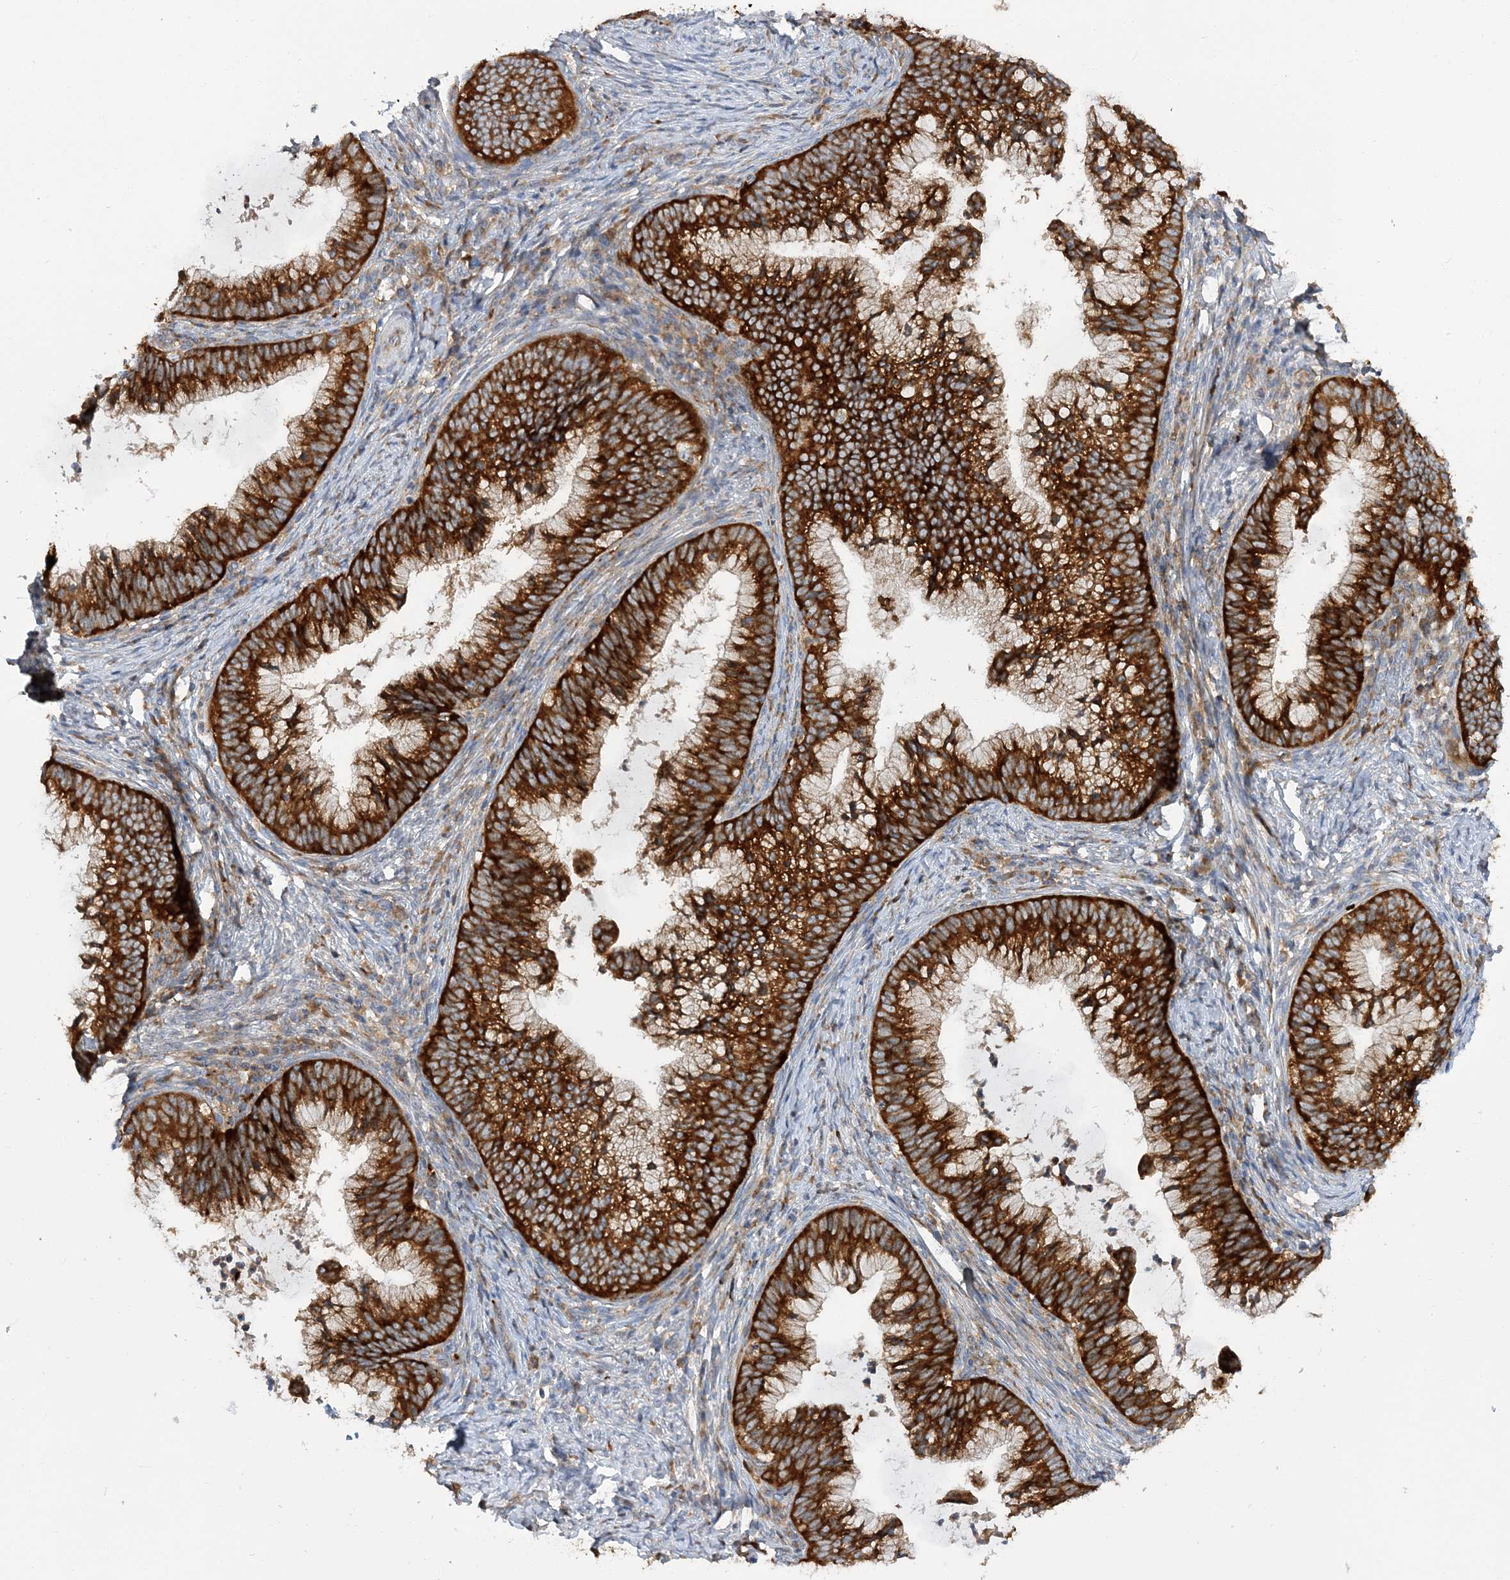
{"staining": {"intensity": "strong", "quantity": ">75%", "location": "cytoplasmic/membranous"}, "tissue": "cervical cancer", "cell_type": "Tumor cells", "image_type": "cancer", "snomed": [{"axis": "morphology", "description": "Adenocarcinoma, NOS"}, {"axis": "topography", "description": "Cervix"}], "caption": "Protein analysis of adenocarcinoma (cervical) tissue exhibits strong cytoplasmic/membranous positivity in approximately >75% of tumor cells. (DAB (3,3'-diaminobenzidine) IHC with brightfield microscopy, high magnification).", "gene": "LARP4B", "patient": {"sex": "female", "age": 36}}